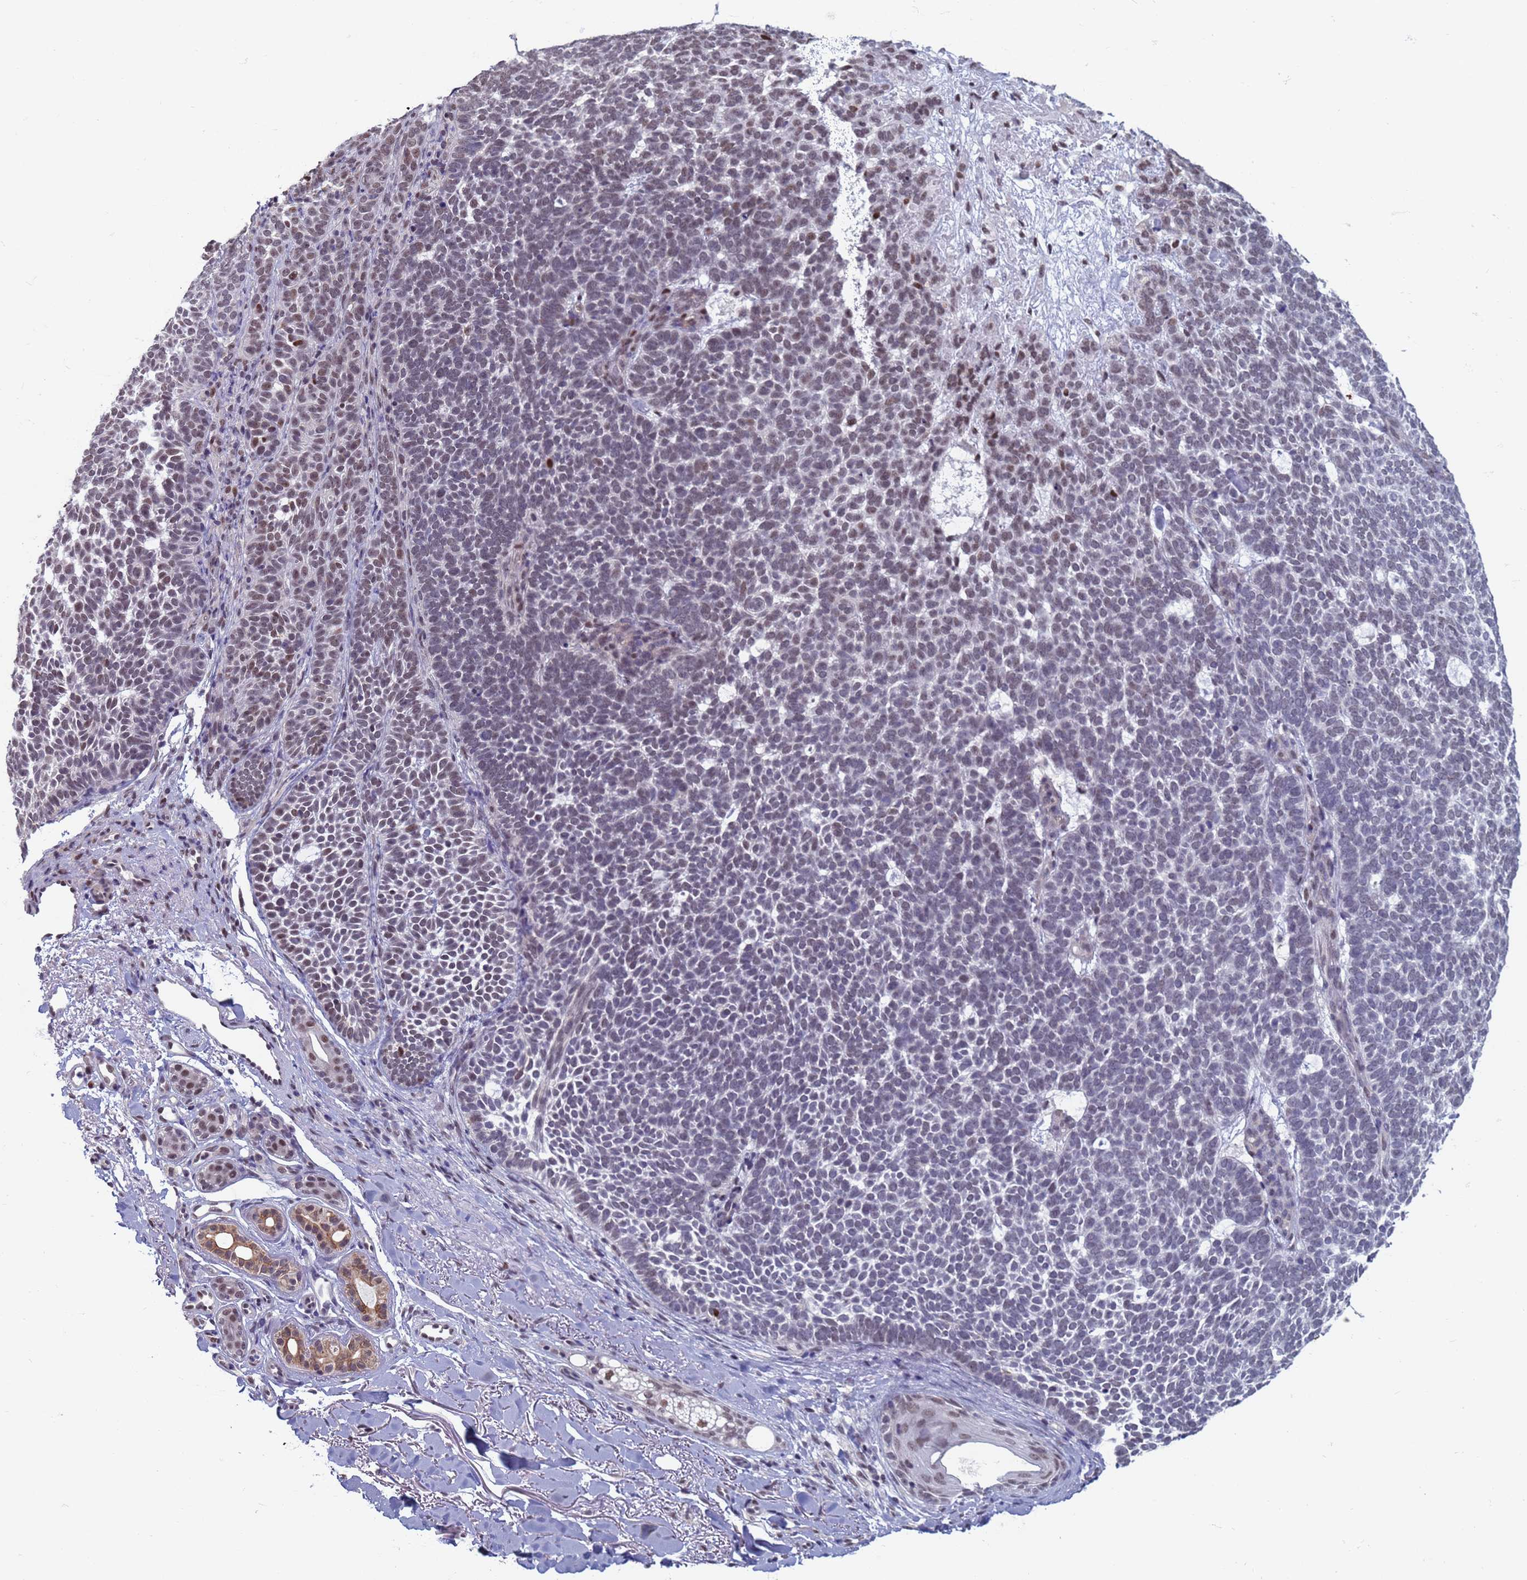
{"staining": {"intensity": "weak", "quantity": "<25%", "location": "nuclear"}, "tissue": "skin cancer", "cell_type": "Tumor cells", "image_type": "cancer", "snomed": [{"axis": "morphology", "description": "Basal cell carcinoma"}, {"axis": "topography", "description": "Skin"}], "caption": "Immunohistochemistry of human skin cancer (basal cell carcinoma) demonstrates no positivity in tumor cells. Nuclei are stained in blue.", "gene": "SAE1", "patient": {"sex": "female", "age": 77}}